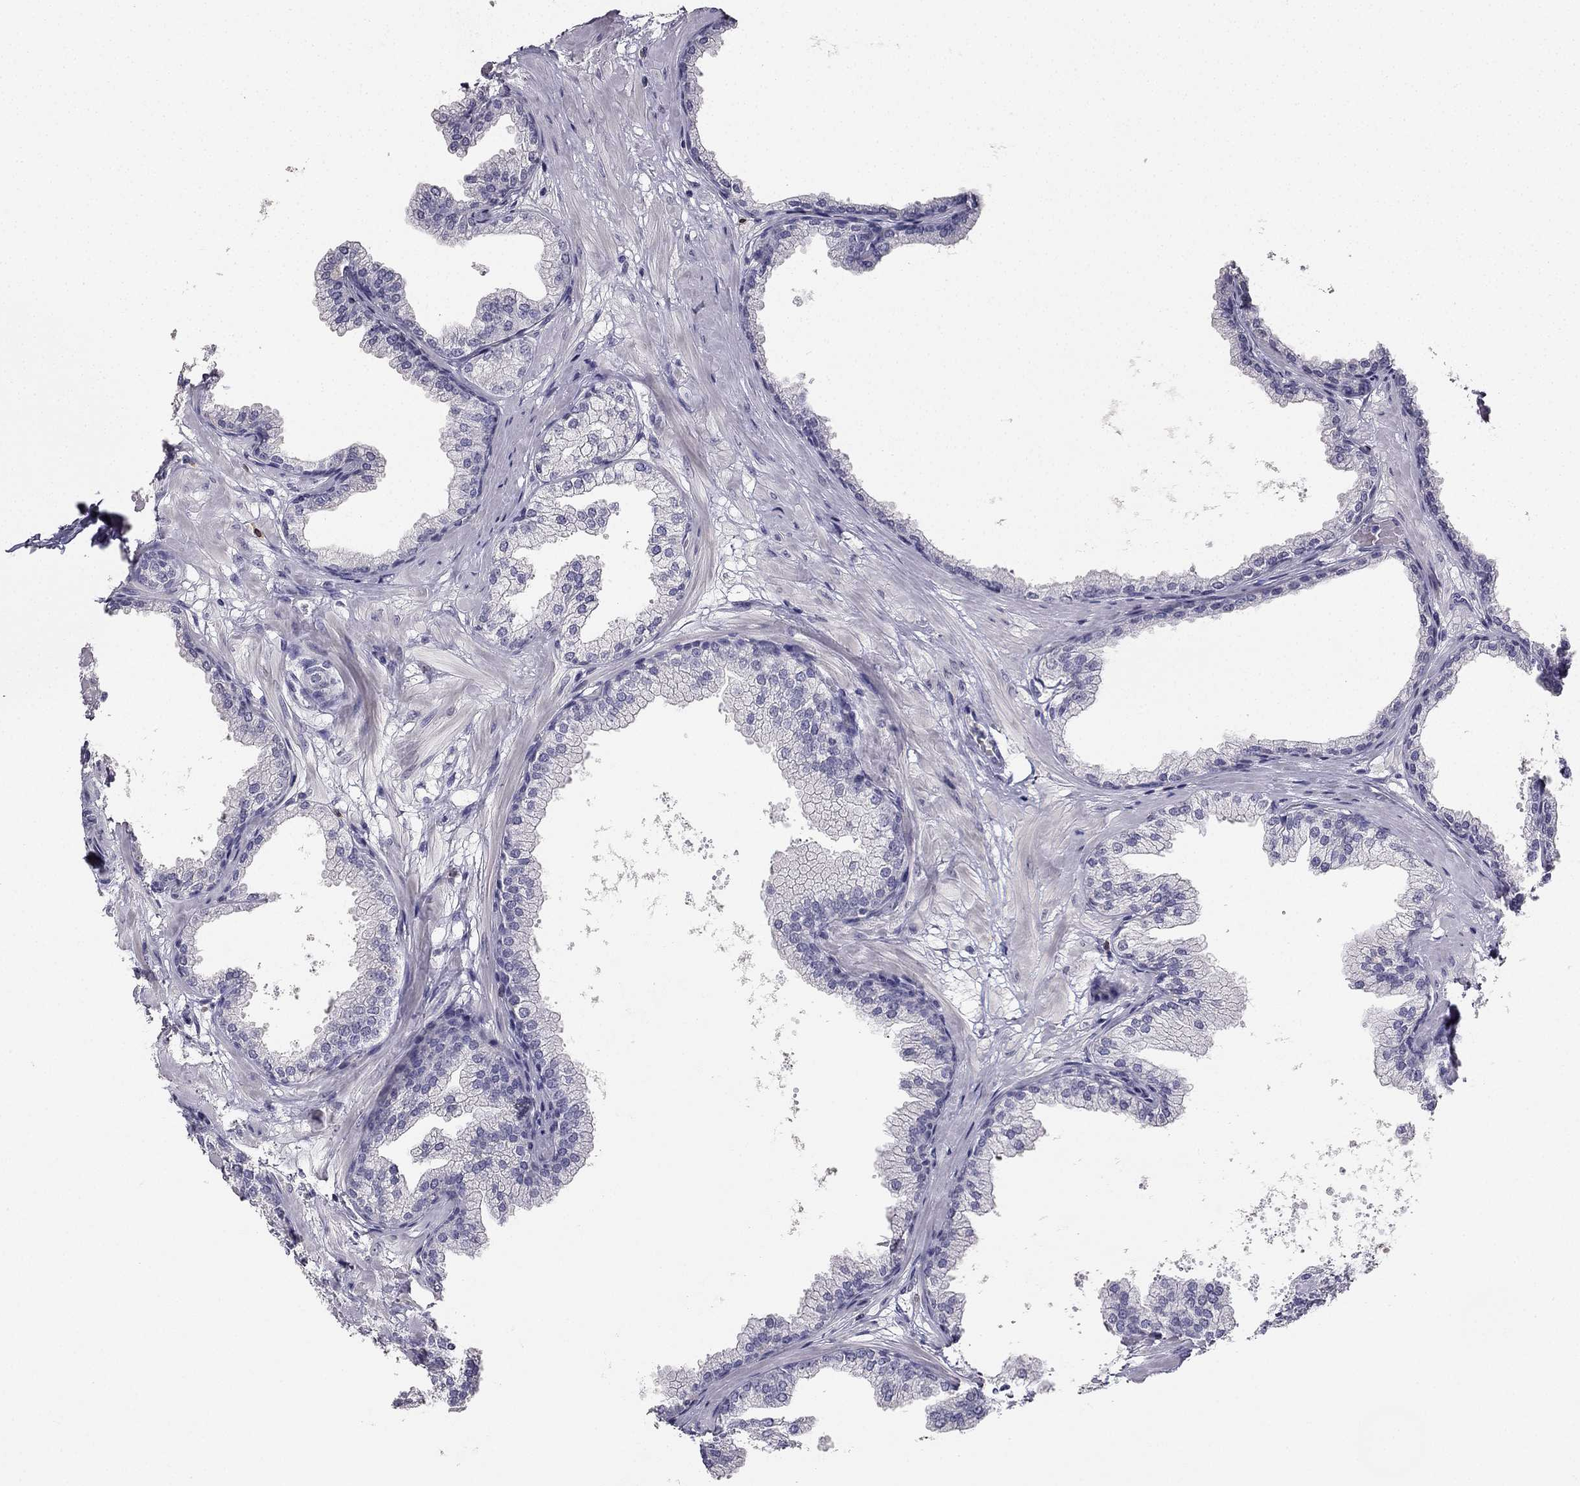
{"staining": {"intensity": "negative", "quantity": "none", "location": "none"}, "tissue": "prostate", "cell_type": "Glandular cells", "image_type": "normal", "snomed": [{"axis": "morphology", "description": "Normal tissue, NOS"}, {"axis": "topography", "description": "Prostate"}], "caption": "DAB immunohistochemical staining of unremarkable prostate reveals no significant expression in glandular cells. (DAB IHC visualized using brightfield microscopy, high magnification).", "gene": "CALB2", "patient": {"sex": "male", "age": 37}}